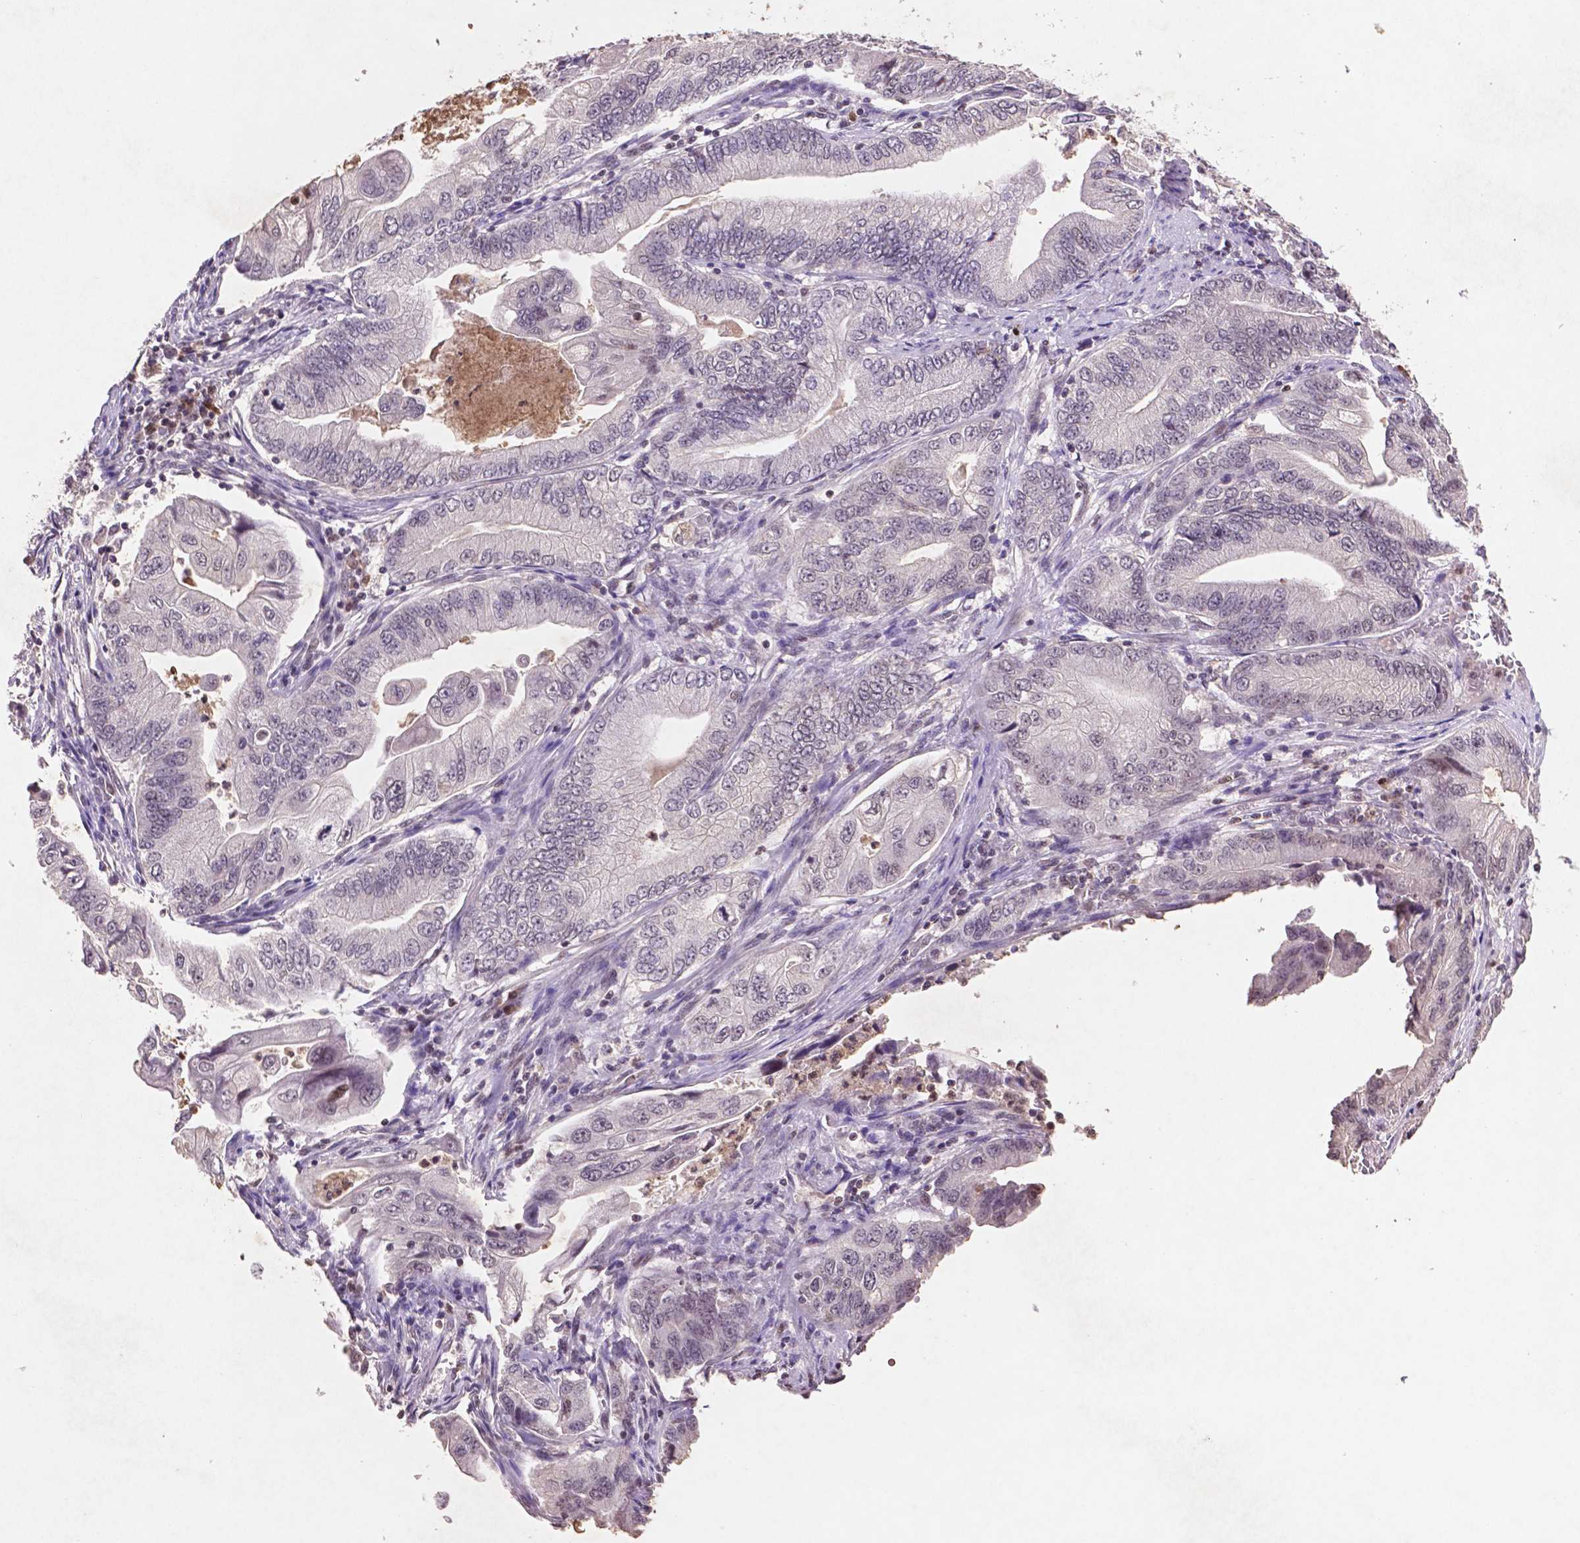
{"staining": {"intensity": "negative", "quantity": "none", "location": "none"}, "tissue": "stomach cancer", "cell_type": "Tumor cells", "image_type": "cancer", "snomed": [{"axis": "morphology", "description": "Adenocarcinoma, NOS"}, {"axis": "topography", "description": "Pancreas"}, {"axis": "topography", "description": "Stomach, upper"}], "caption": "Tumor cells are negative for protein expression in human stomach adenocarcinoma.", "gene": "GLRX", "patient": {"sex": "male", "age": 77}}